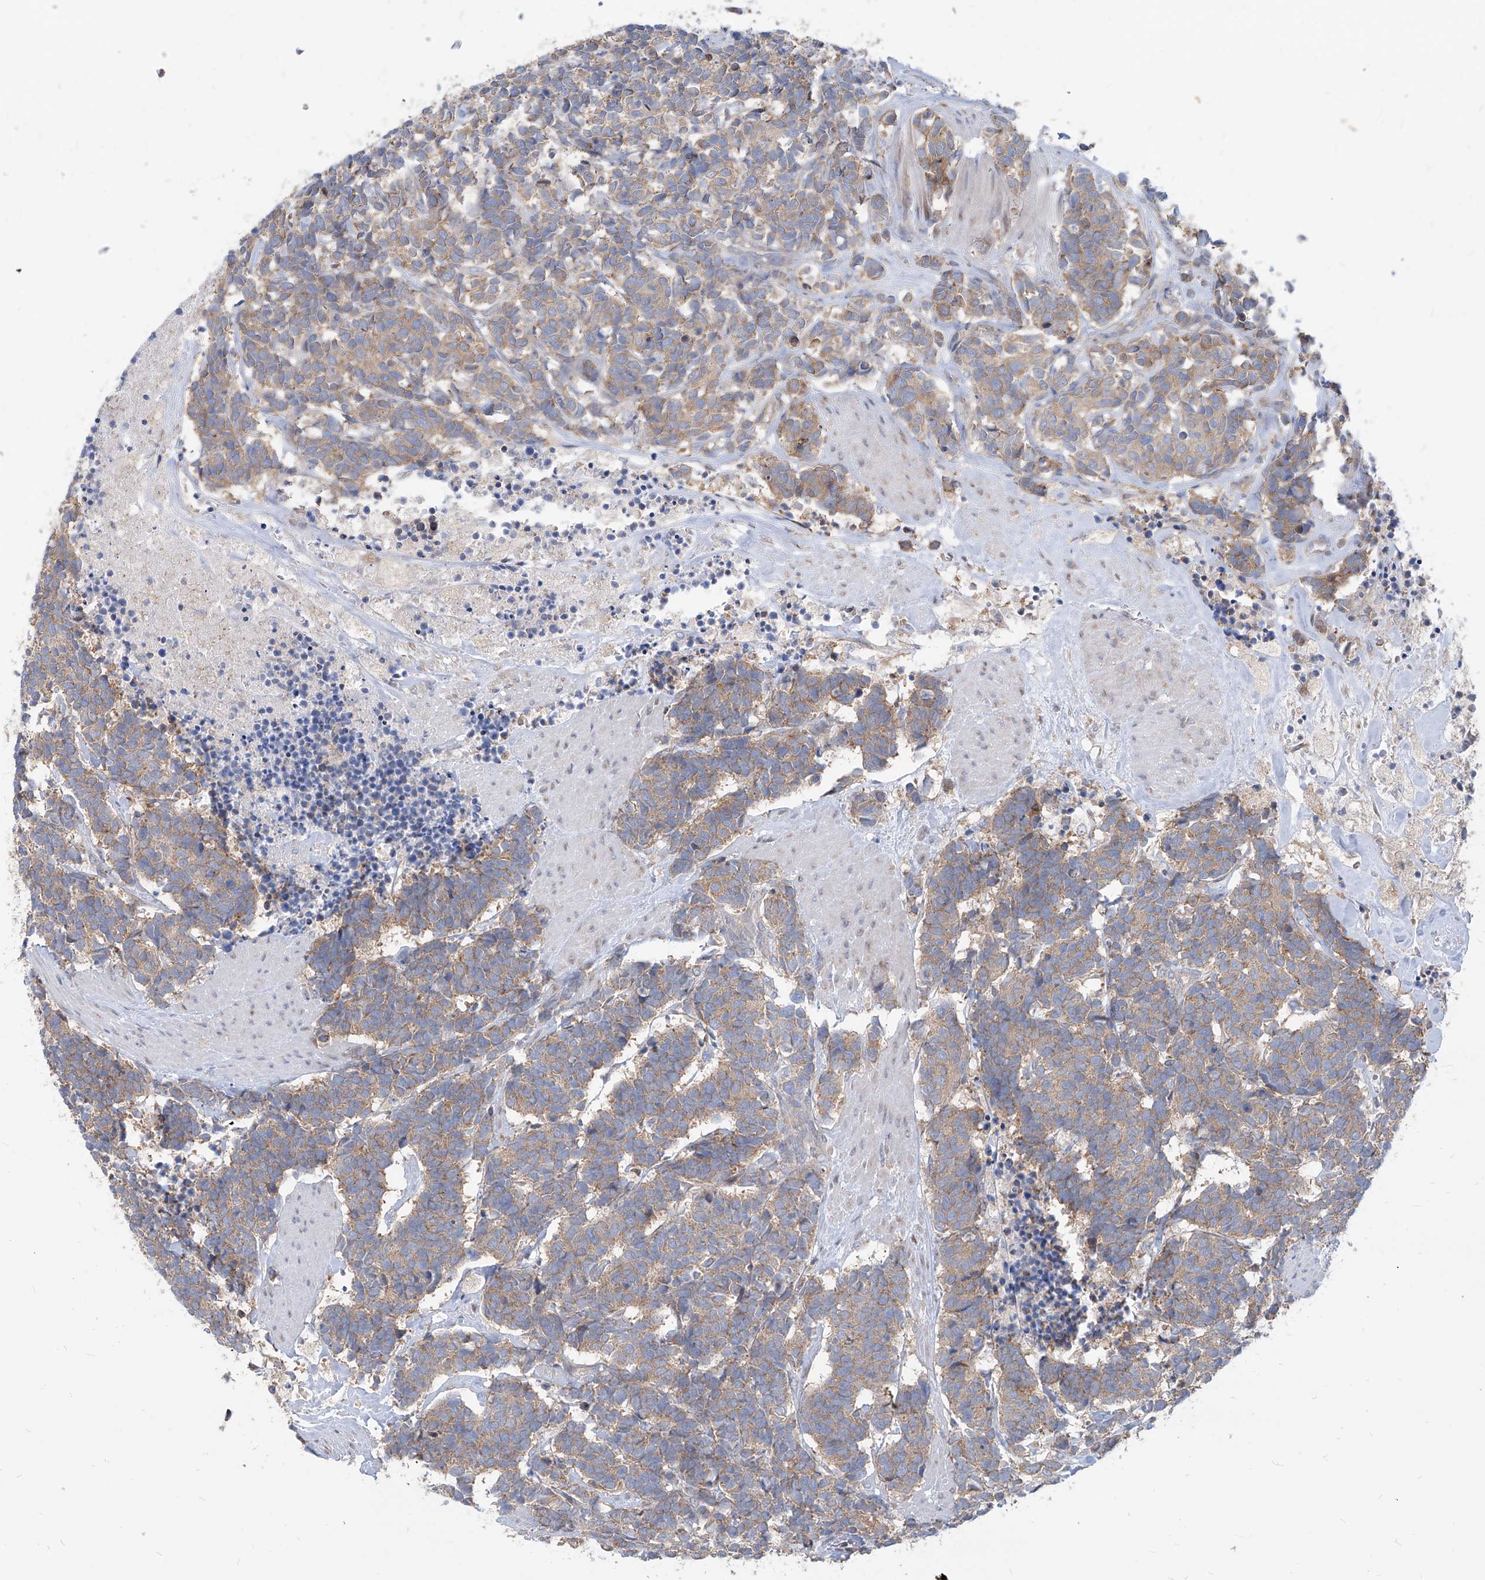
{"staining": {"intensity": "weak", "quantity": ">75%", "location": "cytoplasmic/membranous"}, "tissue": "carcinoid", "cell_type": "Tumor cells", "image_type": "cancer", "snomed": [{"axis": "morphology", "description": "Carcinoma, NOS"}, {"axis": "morphology", "description": "Carcinoid, malignant, NOS"}, {"axis": "topography", "description": "Urinary bladder"}], "caption": "A photomicrograph of carcinoid stained for a protein exhibits weak cytoplasmic/membranous brown staining in tumor cells.", "gene": "FAM83B", "patient": {"sex": "male", "age": 57}}